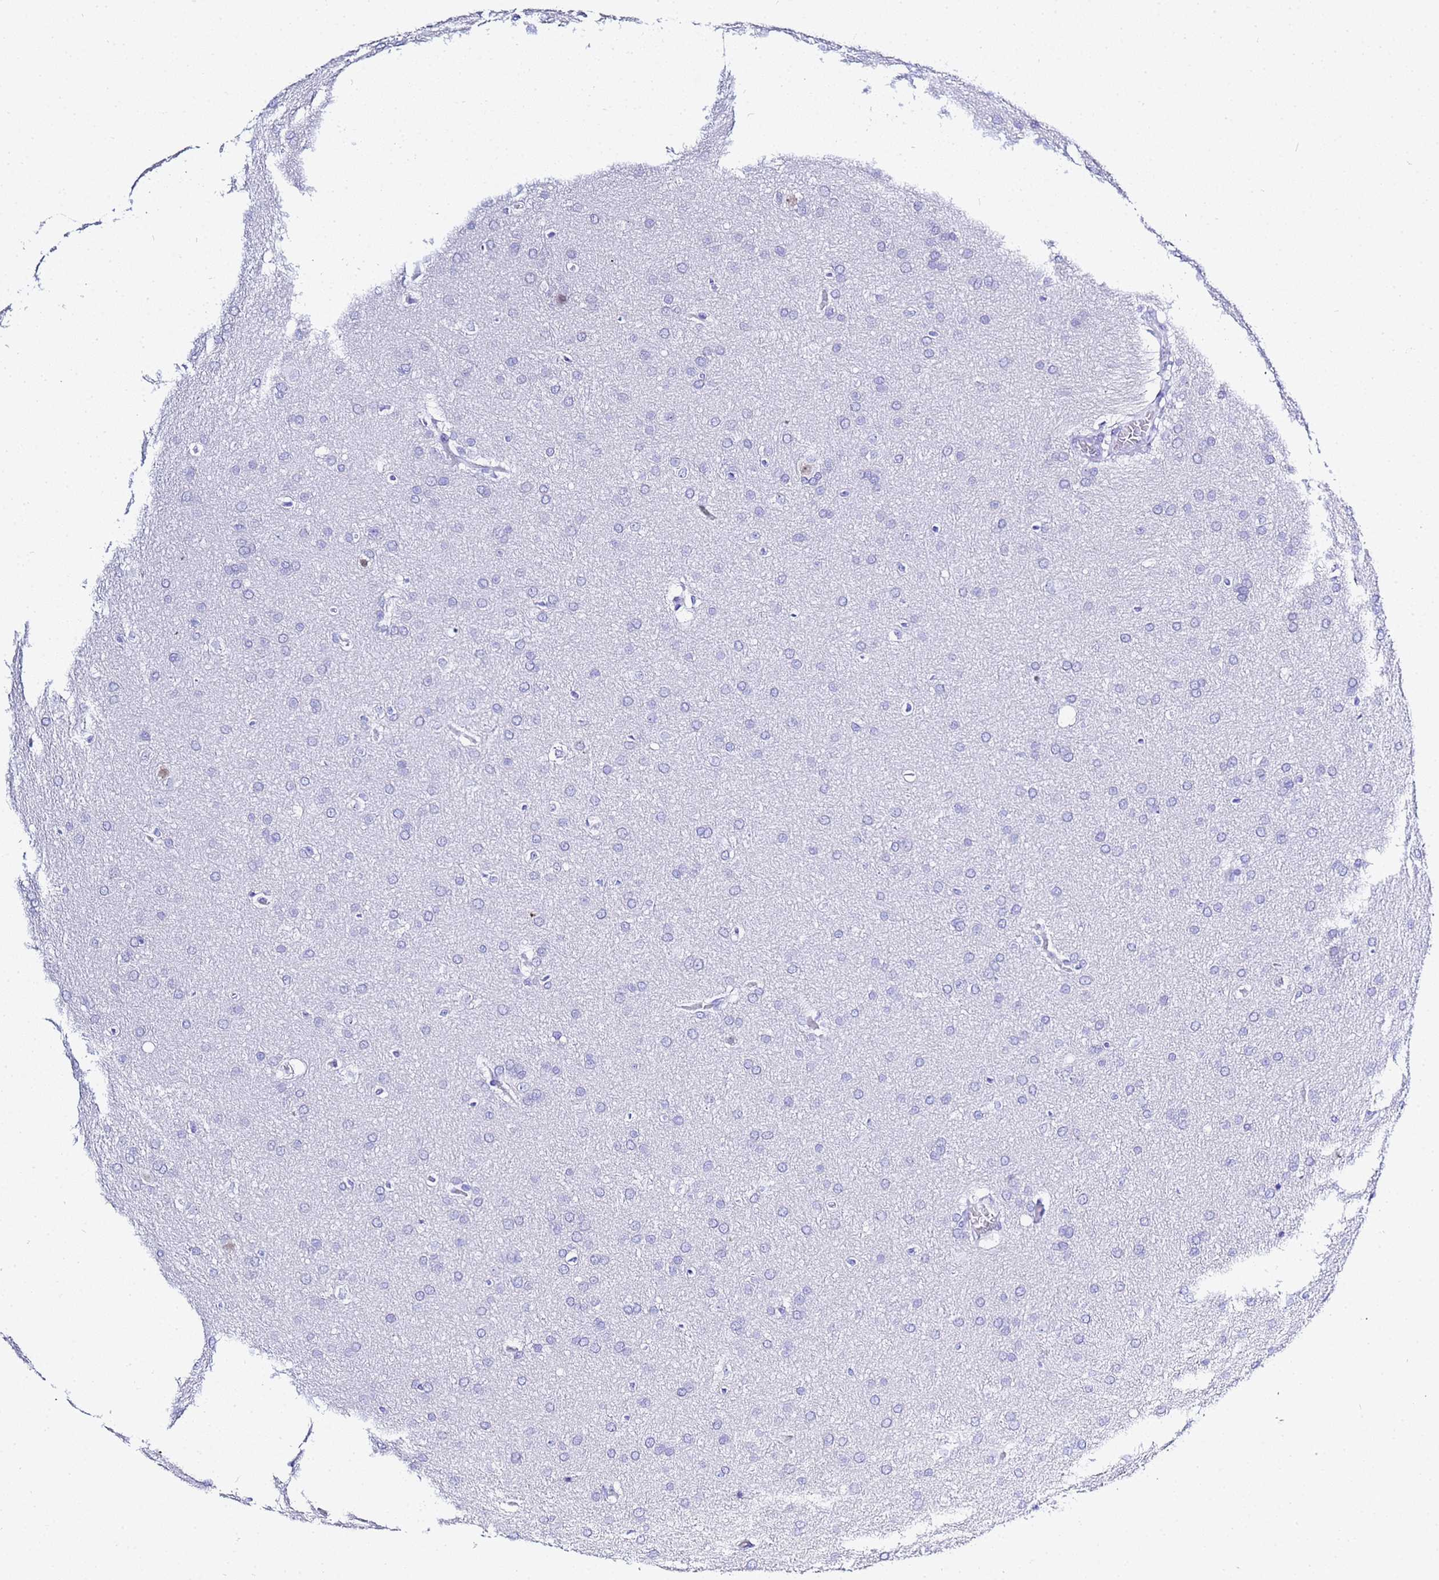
{"staining": {"intensity": "negative", "quantity": "none", "location": "none"}, "tissue": "glioma", "cell_type": "Tumor cells", "image_type": "cancer", "snomed": [{"axis": "morphology", "description": "Glioma, malignant, Low grade"}, {"axis": "topography", "description": "Brain"}], "caption": "Human glioma stained for a protein using IHC demonstrates no staining in tumor cells.", "gene": "ACTL6B", "patient": {"sex": "female", "age": 32}}